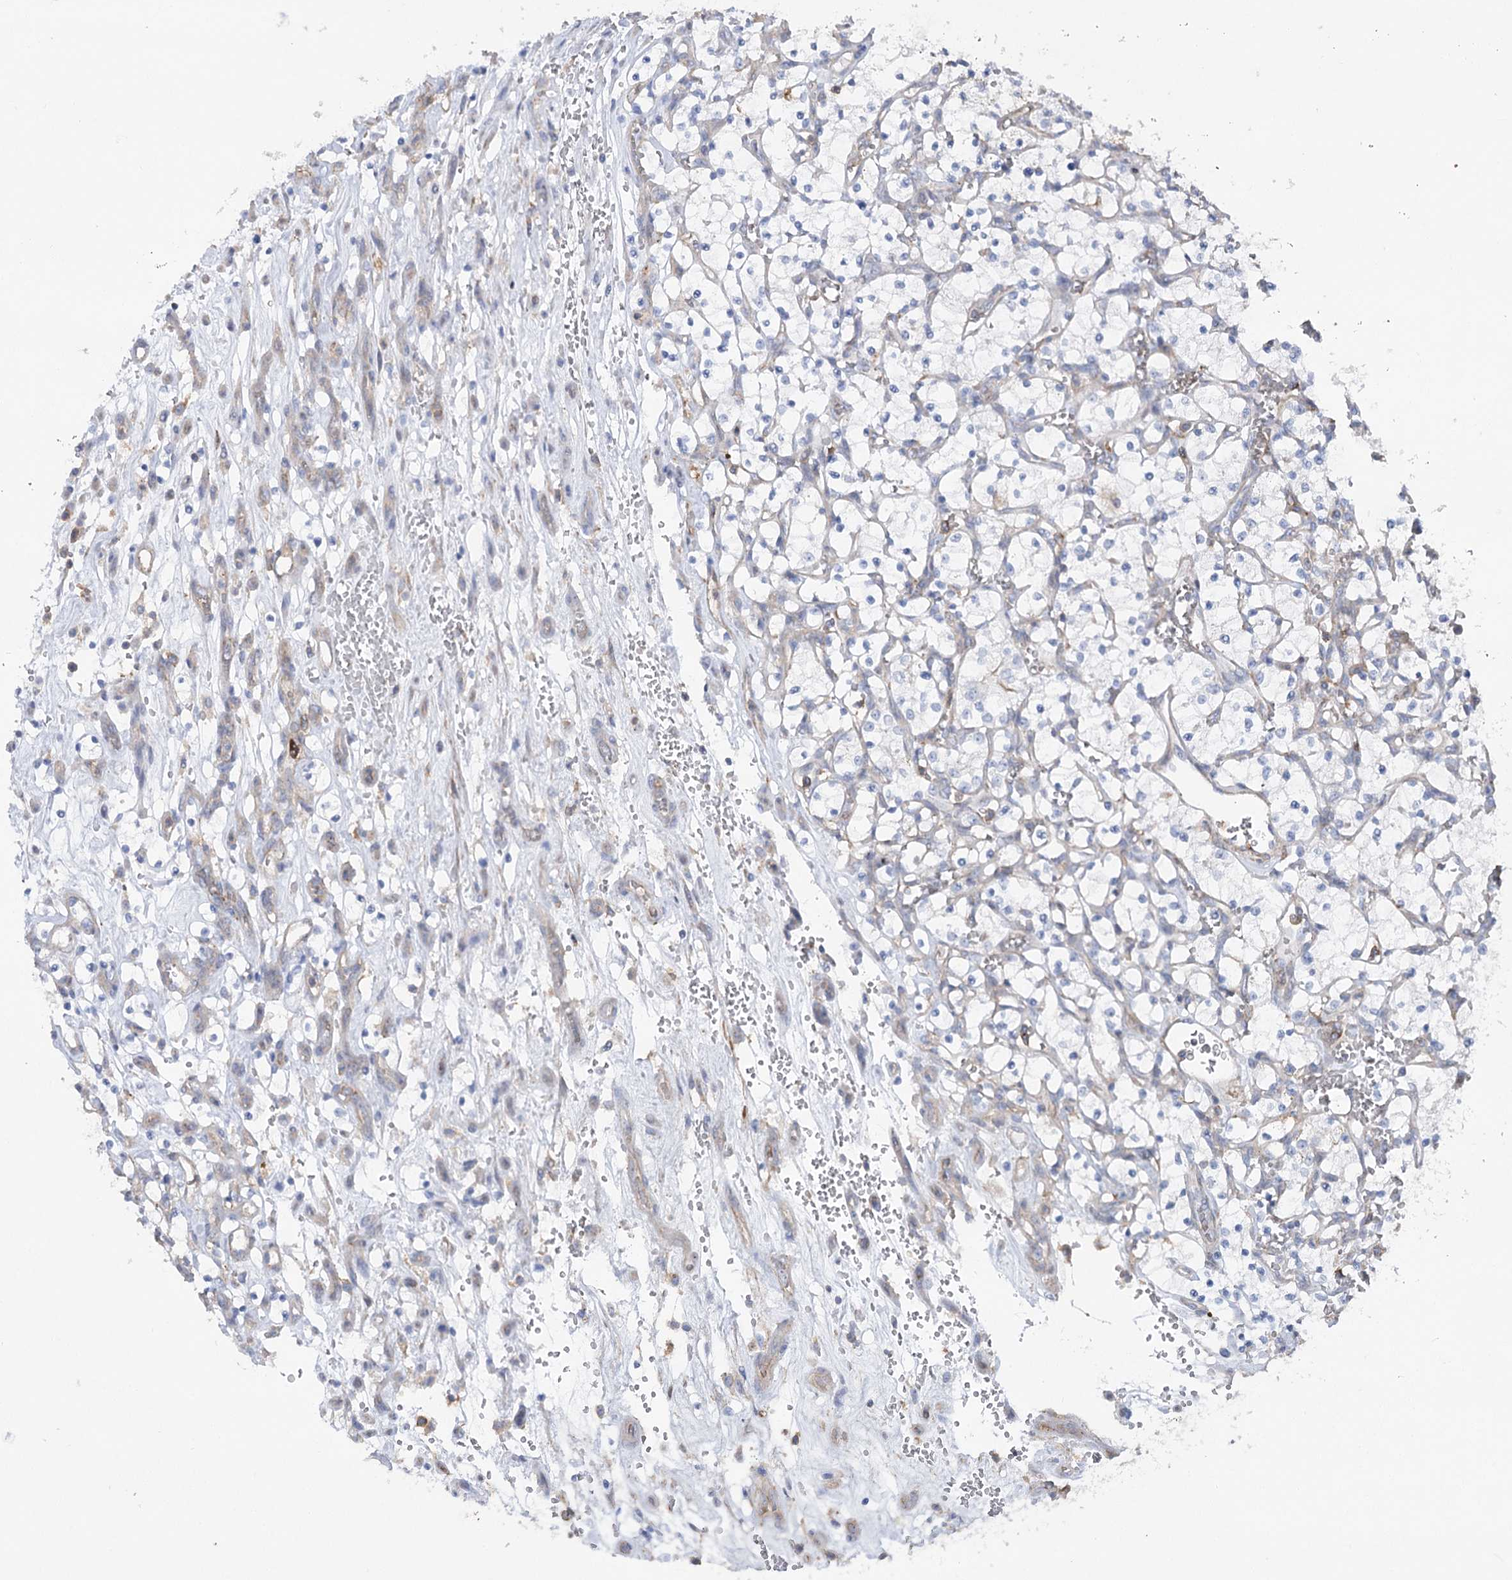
{"staining": {"intensity": "negative", "quantity": "none", "location": "none"}, "tissue": "renal cancer", "cell_type": "Tumor cells", "image_type": "cancer", "snomed": [{"axis": "morphology", "description": "Adenocarcinoma, NOS"}, {"axis": "topography", "description": "Kidney"}], "caption": "Immunohistochemical staining of human renal cancer (adenocarcinoma) demonstrates no significant staining in tumor cells.", "gene": "LARP1B", "patient": {"sex": "female", "age": 69}}